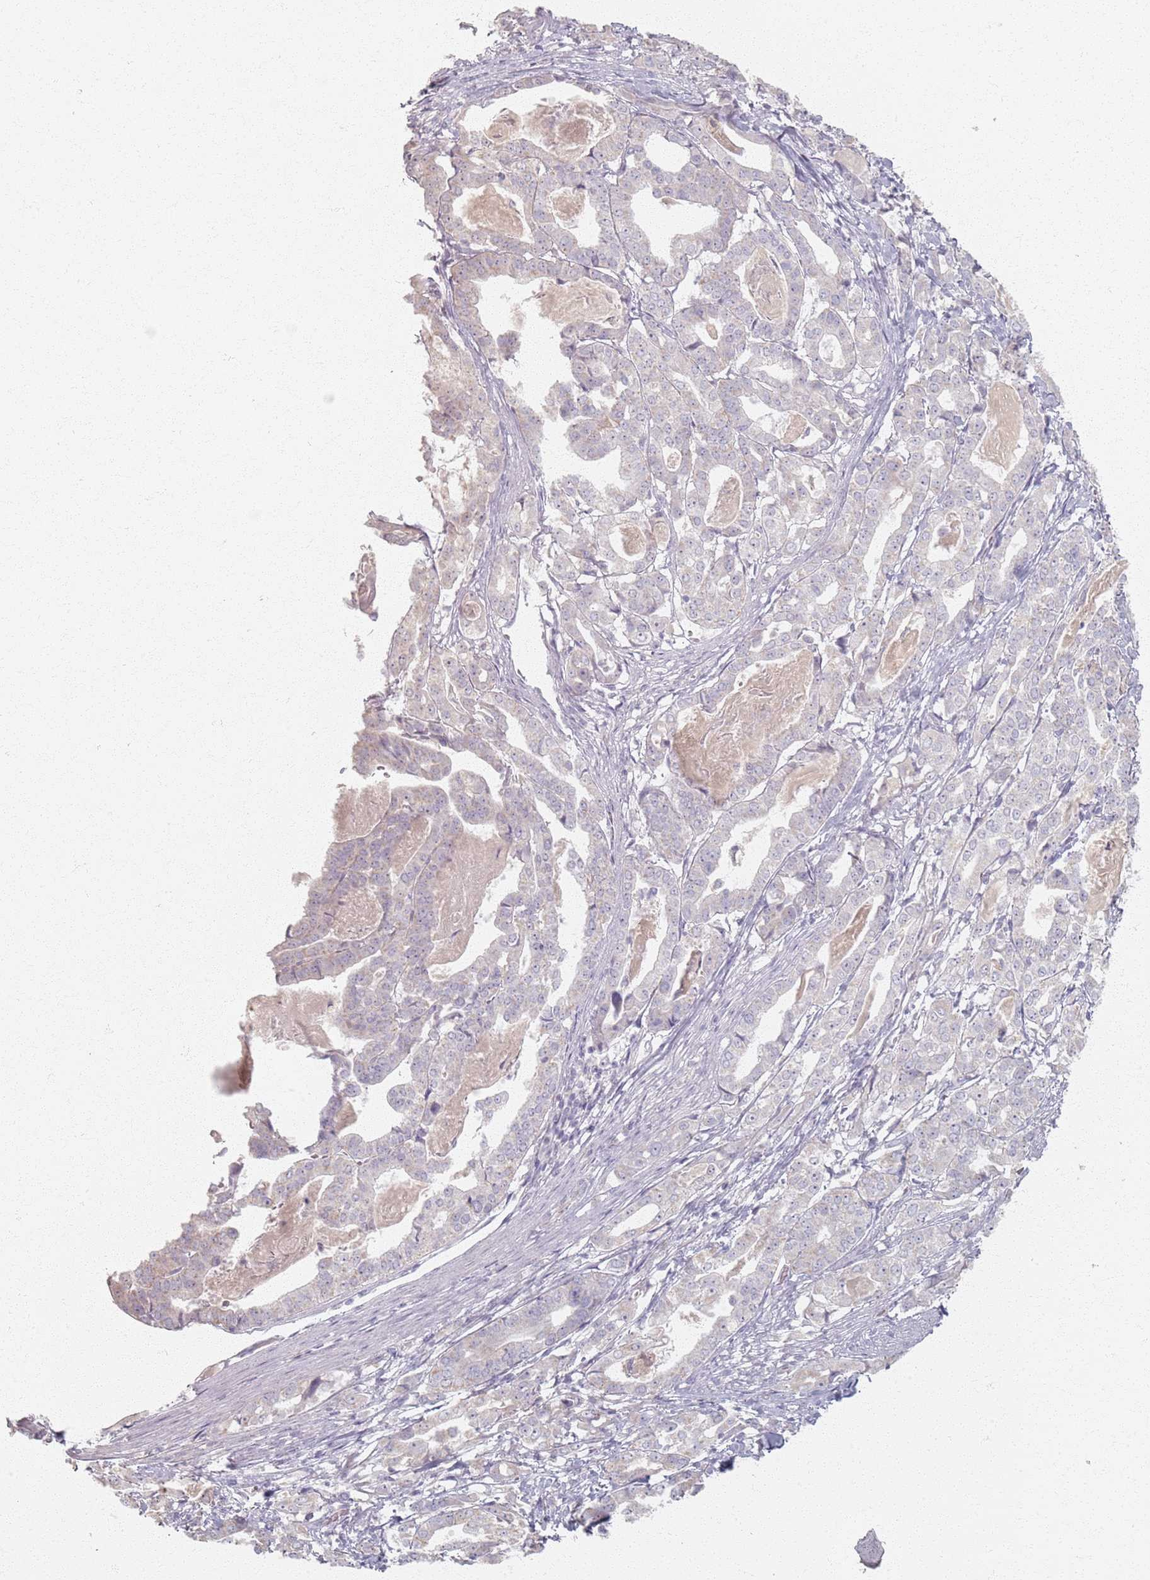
{"staining": {"intensity": "weak", "quantity": "<25%", "location": "cytoplasmic/membranous"}, "tissue": "stomach cancer", "cell_type": "Tumor cells", "image_type": "cancer", "snomed": [{"axis": "morphology", "description": "Adenocarcinoma, NOS"}, {"axis": "topography", "description": "Stomach"}], "caption": "A high-resolution photomicrograph shows IHC staining of stomach adenocarcinoma, which exhibits no significant positivity in tumor cells.", "gene": "PKD2L2", "patient": {"sex": "male", "age": 48}}